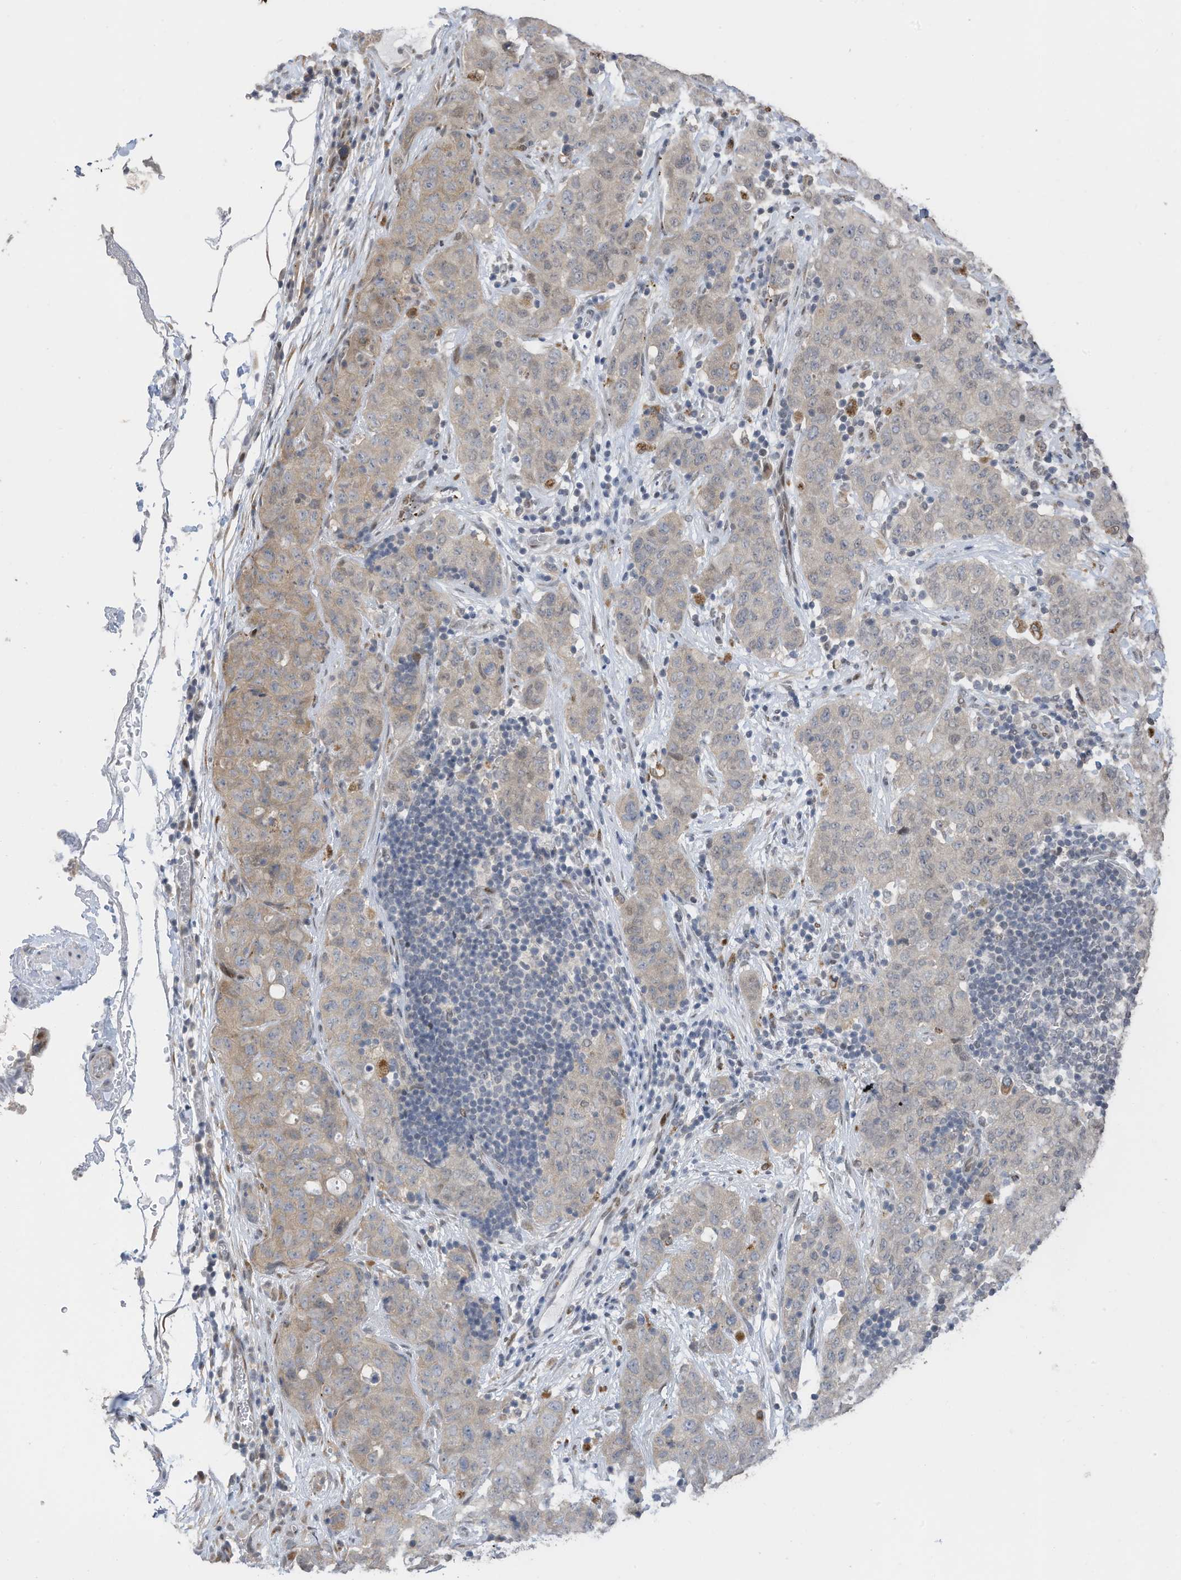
{"staining": {"intensity": "weak", "quantity": "<25%", "location": "cytoplasmic/membranous"}, "tissue": "stomach cancer", "cell_type": "Tumor cells", "image_type": "cancer", "snomed": [{"axis": "morphology", "description": "Normal tissue, NOS"}, {"axis": "morphology", "description": "Adenocarcinoma, NOS"}, {"axis": "topography", "description": "Lymph node"}, {"axis": "topography", "description": "Stomach"}], "caption": "The IHC histopathology image has no significant expression in tumor cells of stomach adenocarcinoma tissue.", "gene": "RABL3", "patient": {"sex": "male", "age": 48}}